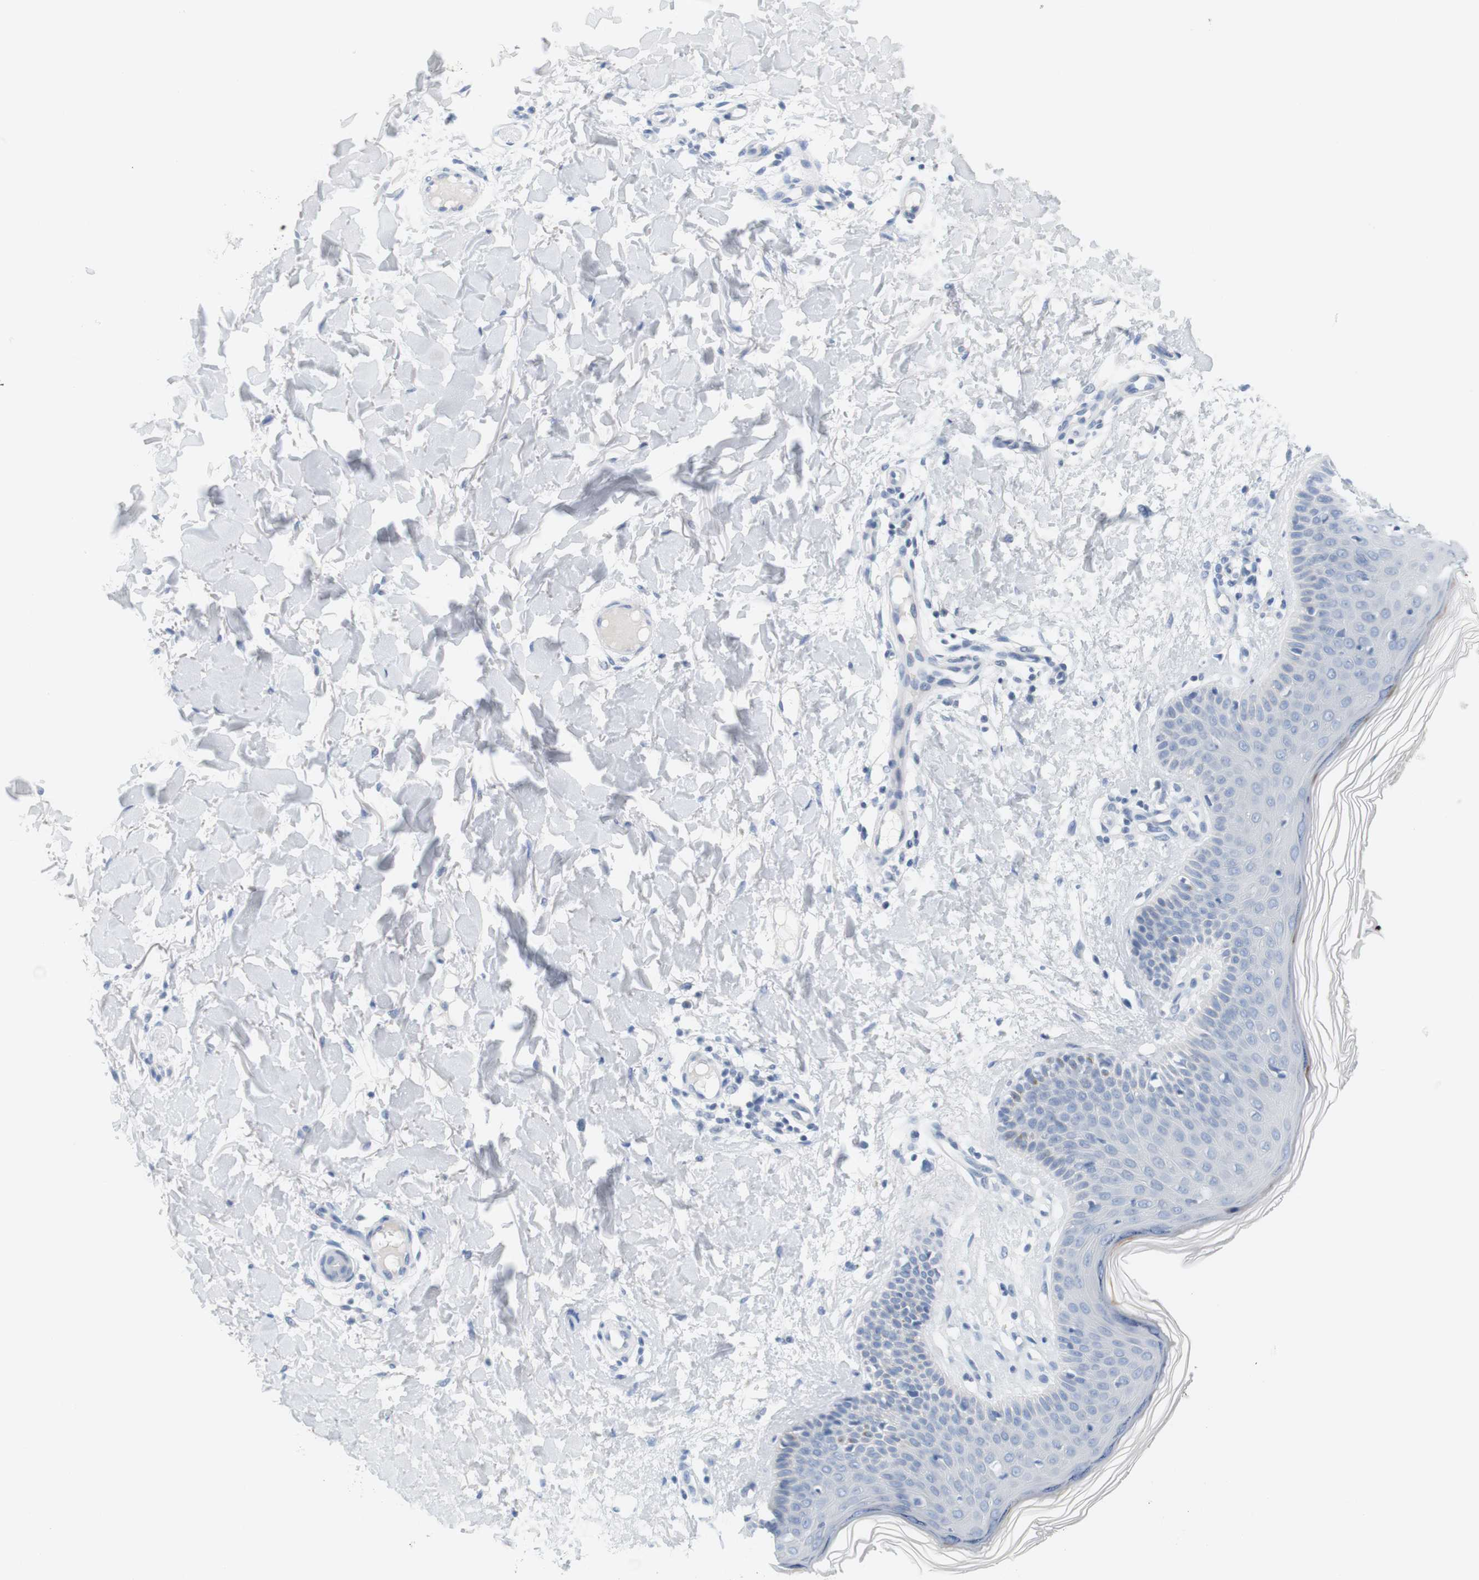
{"staining": {"intensity": "negative", "quantity": "none", "location": "none"}, "tissue": "skin", "cell_type": "Fibroblasts", "image_type": "normal", "snomed": [{"axis": "morphology", "description": "Normal tissue, NOS"}, {"axis": "topography", "description": "Skin"}], "caption": "Immunohistochemistry micrograph of benign skin: human skin stained with DAB (3,3'-diaminobenzidine) shows no significant protein expression in fibroblasts. (Stains: DAB IHC with hematoxylin counter stain, Microscopy: brightfield microscopy at high magnification).", "gene": "OPRM1", "patient": {"sex": "female", "age": 56}}